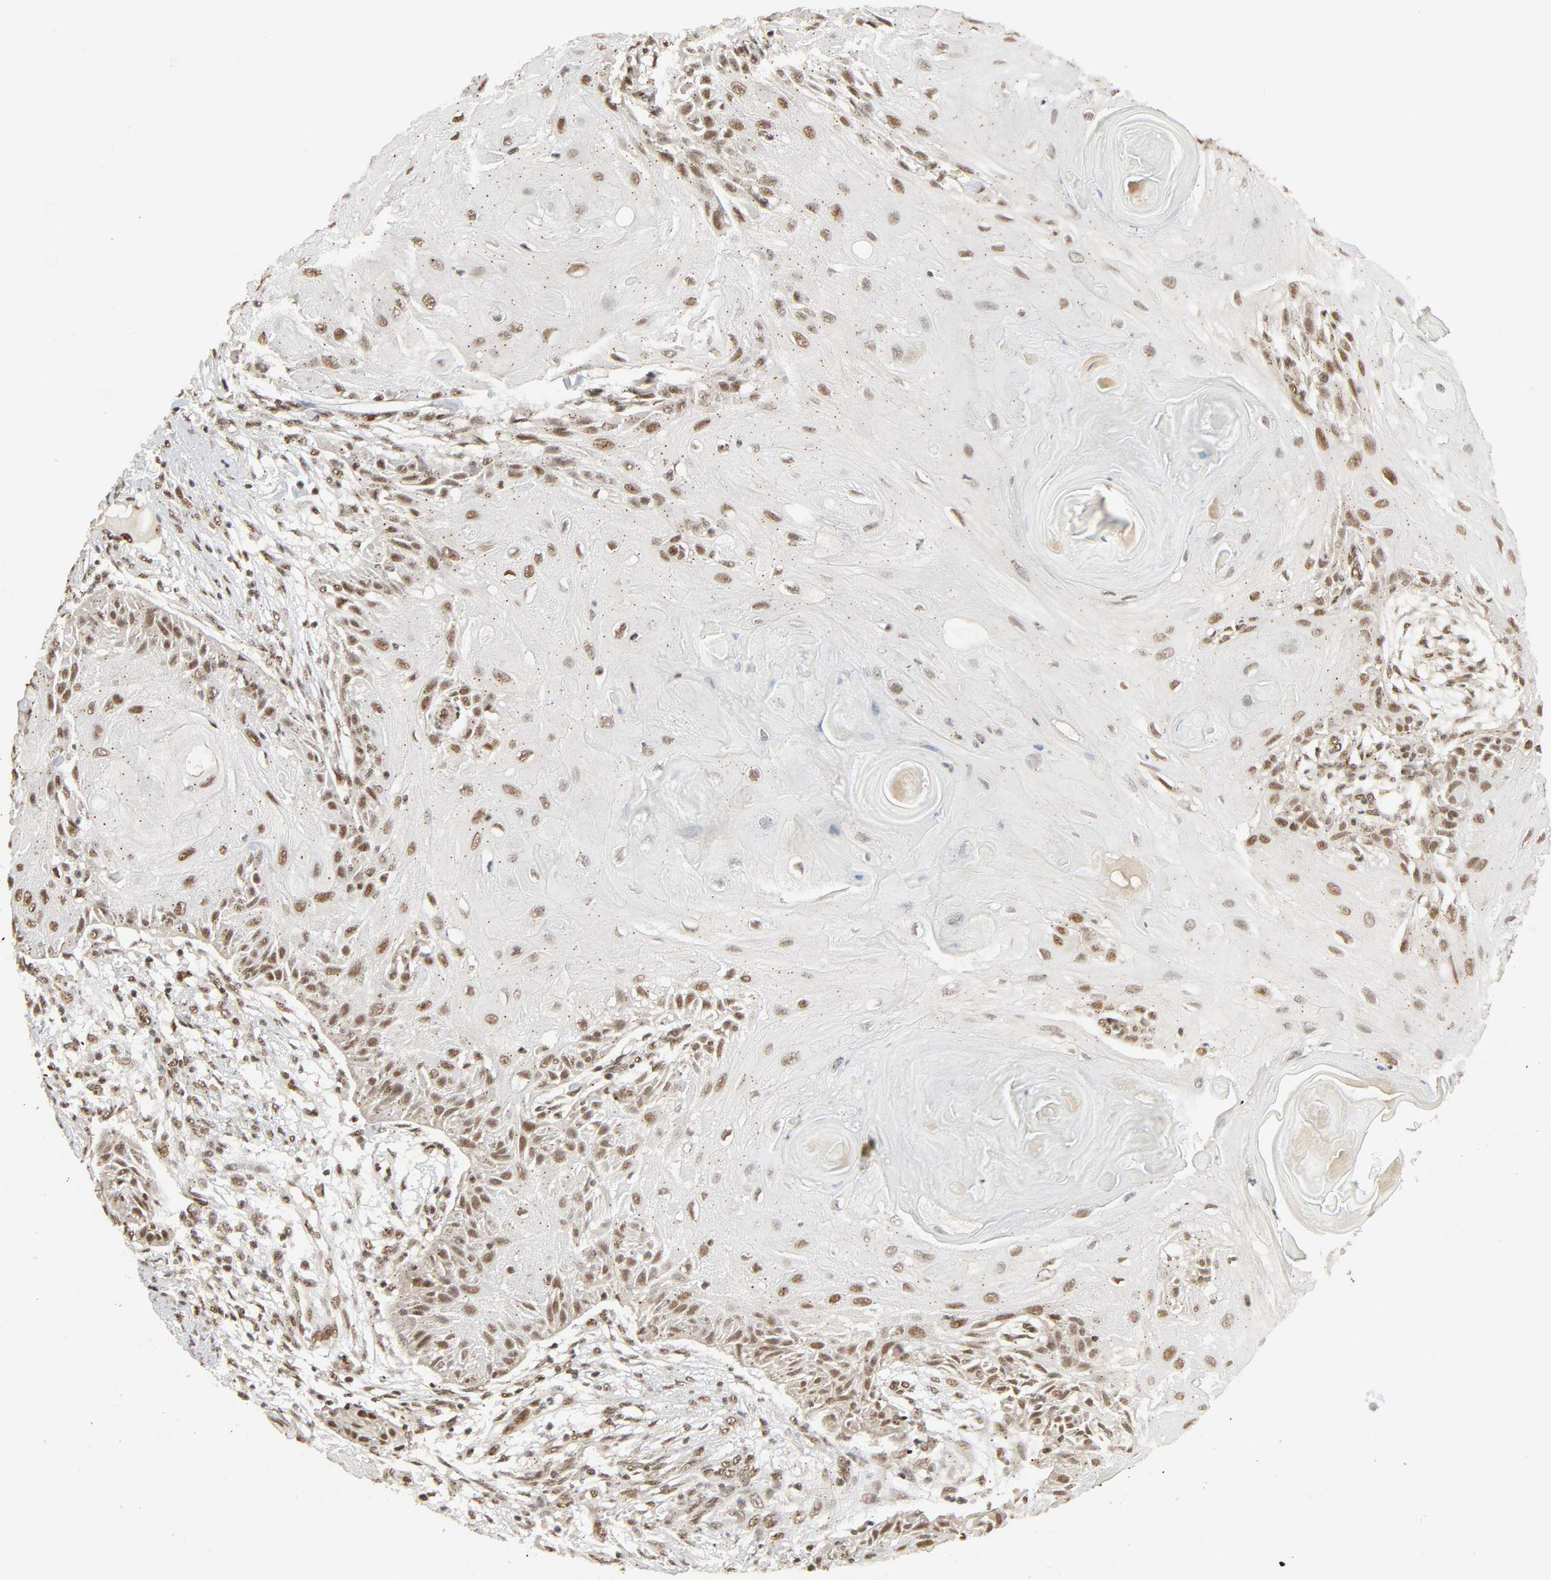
{"staining": {"intensity": "moderate", "quantity": ">75%", "location": "nuclear"}, "tissue": "skin cancer", "cell_type": "Tumor cells", "image_type": "cancer", "snomed": [{"axis": "morphology", "description": "Squamous cell carcinoma, NOS"}, {"axis": "topography", "description": "Skin"}], "caption": "Moderate nuclear staining is present in approximately >75% of tumor cells in skin cancer.", "gene": "SMARCD1", "patient": {"sex": "female", "age": 88}}